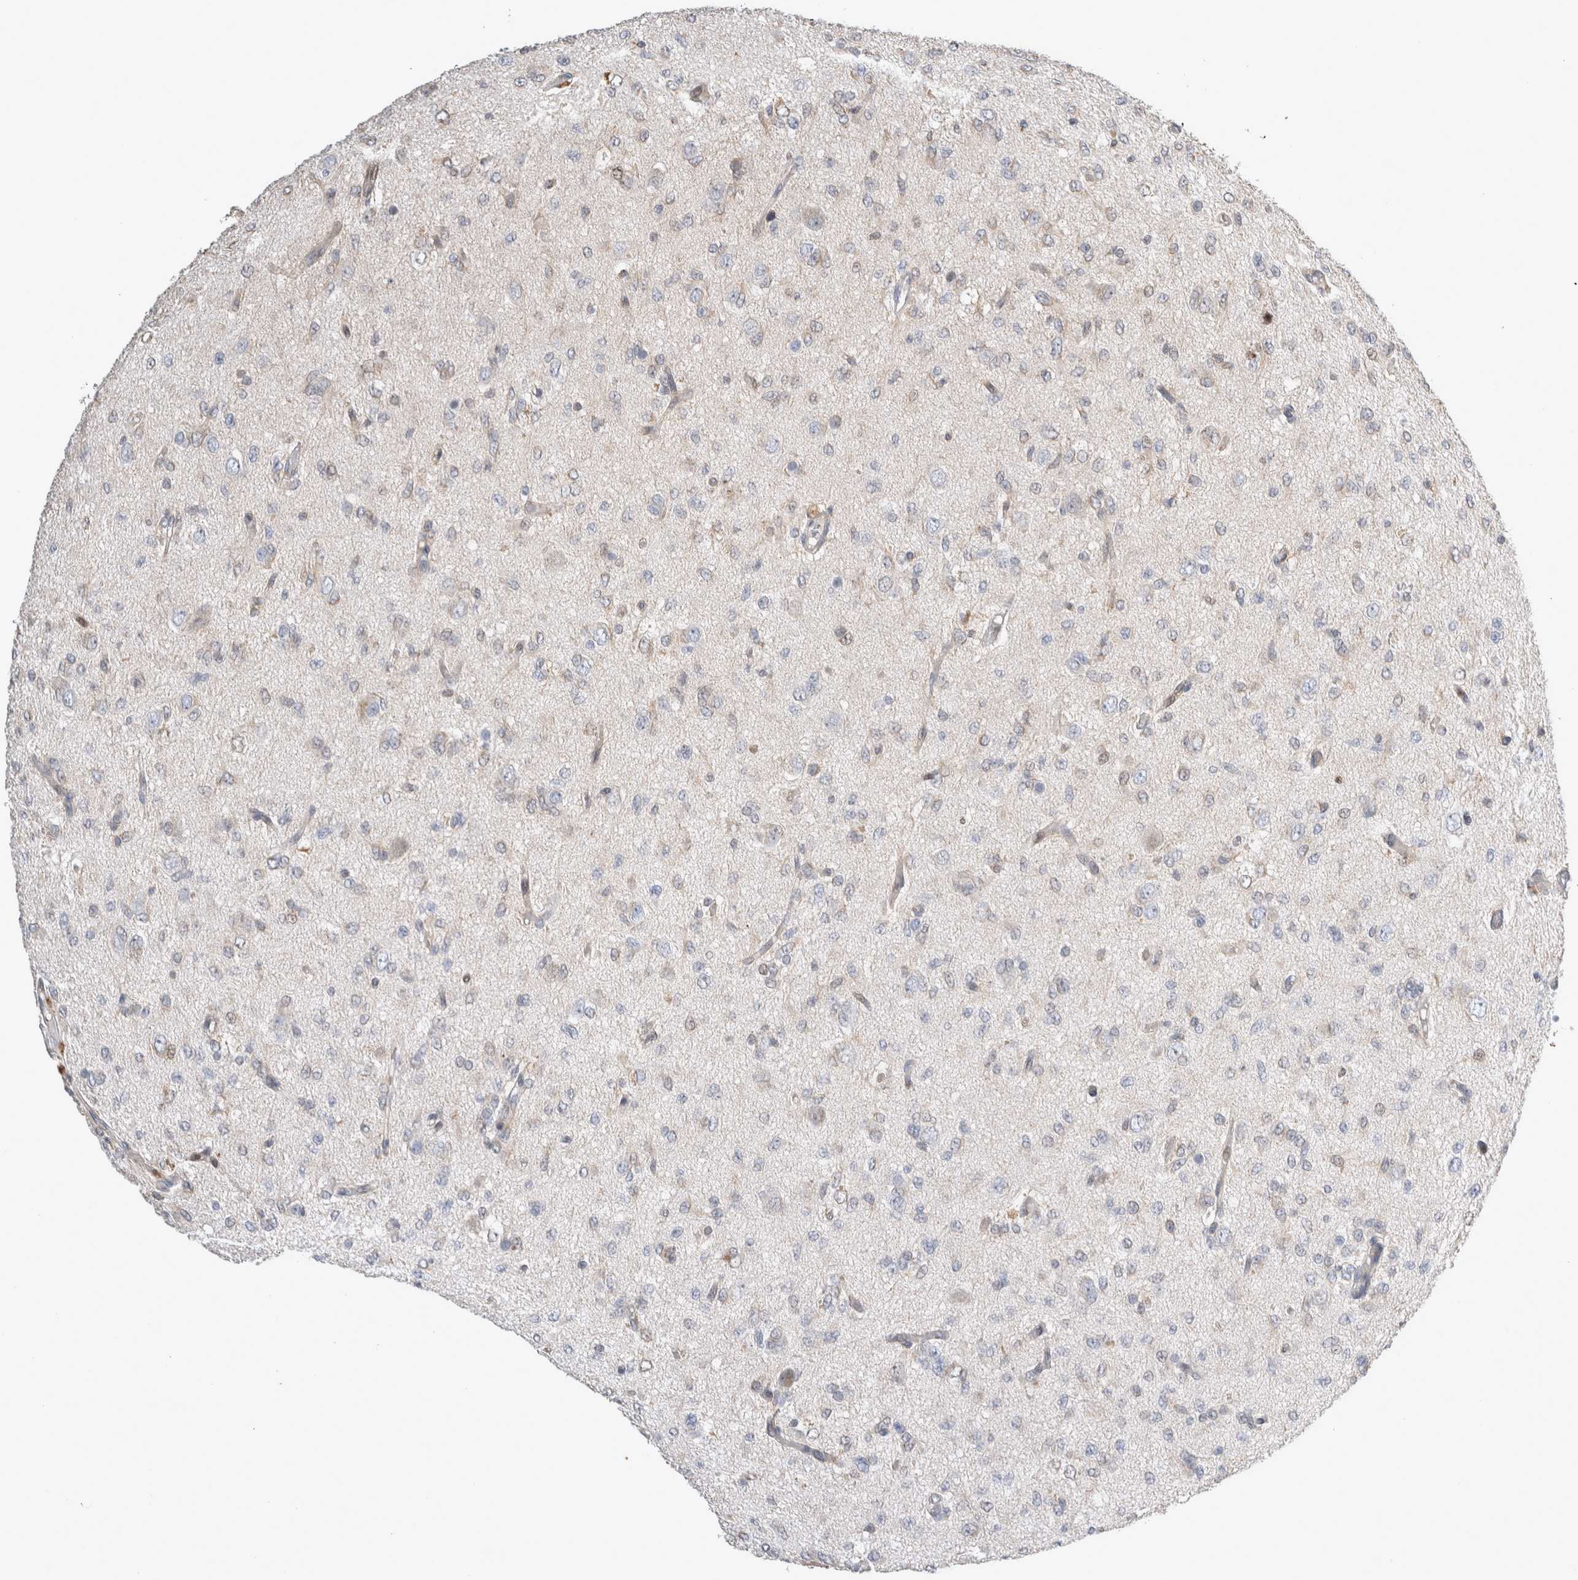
{"staining": {"intensity": "negative", "quantity": "none", "location": "none"}, "tissue": "glioma", "cell_type": "Tumor cells", "image_type": "cancer", "snomed": [{"axis": "morphology", "description": "Glioma, malignant, High grade"}, {"axis": "topography", "description": "Brain"}], "caption": "Immunohistochemistry histopathology image of neoplastic tissue: human malignant glioma (high-grade) stained with DAB (3,3'-diaminobenzidine) displays no significant protein staining in tumor cells.", "gene": "AGMAT", "patient": {"sex": "female", "age": 59}}